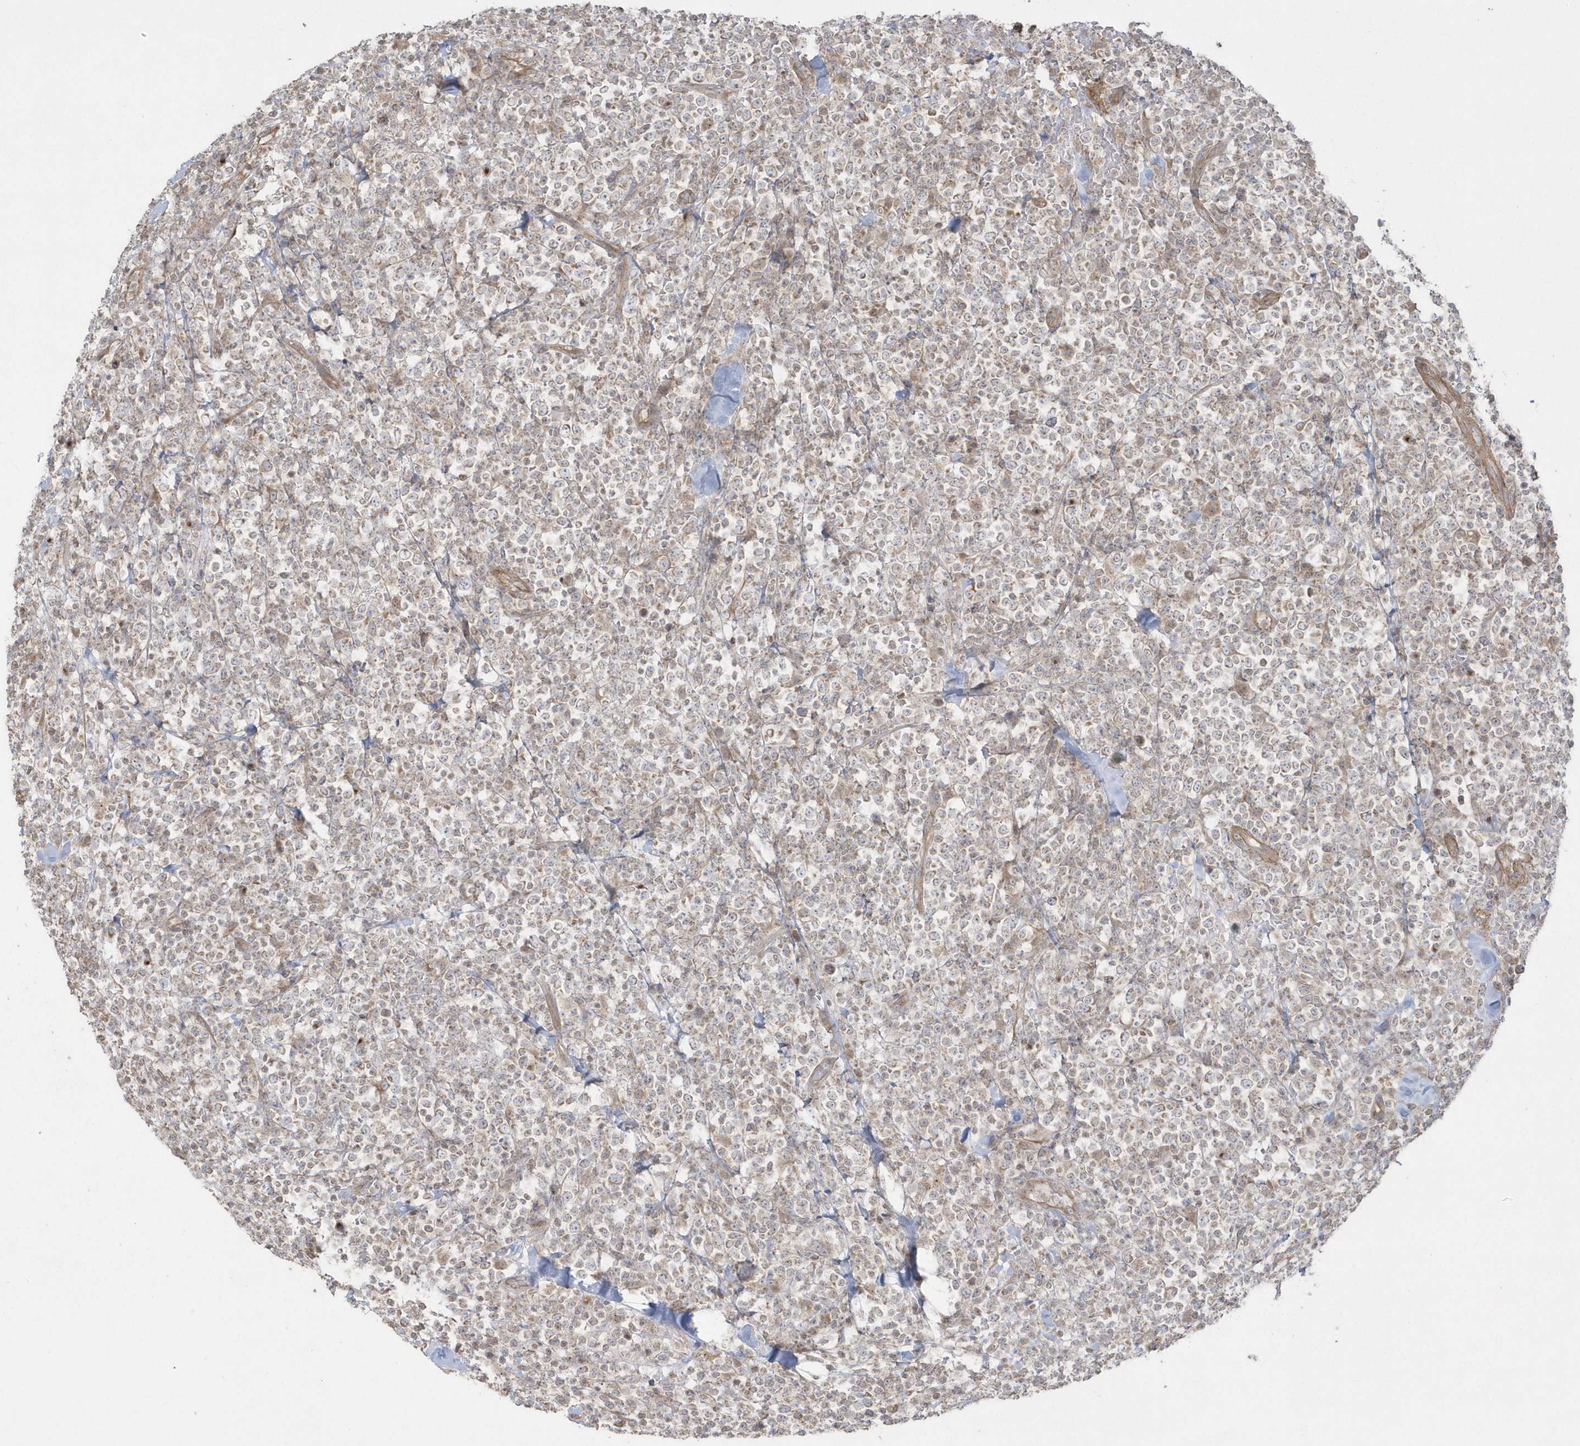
{"staining": {"intensity": "weak", "quantity": "<25%", "location": "cytoplasmic/membranous"}, "tissue": "lymphoma", "cell_type": "Tumor cells", "image_type": "cancer", "snomed": [{"axis": "morphology", "description": "Malignant lymphoma, non-Hodgkin's type, High grade"}, {"axis": "topography", "description": "Colon"}], "caption": "The photomicrograph displays no significant positivity in tumor cells of lymphoma. (DAB IHC with hematoxylin counter stain).", "gene": "ARMC8", "patient": {"sex": "female", "age": 53}}